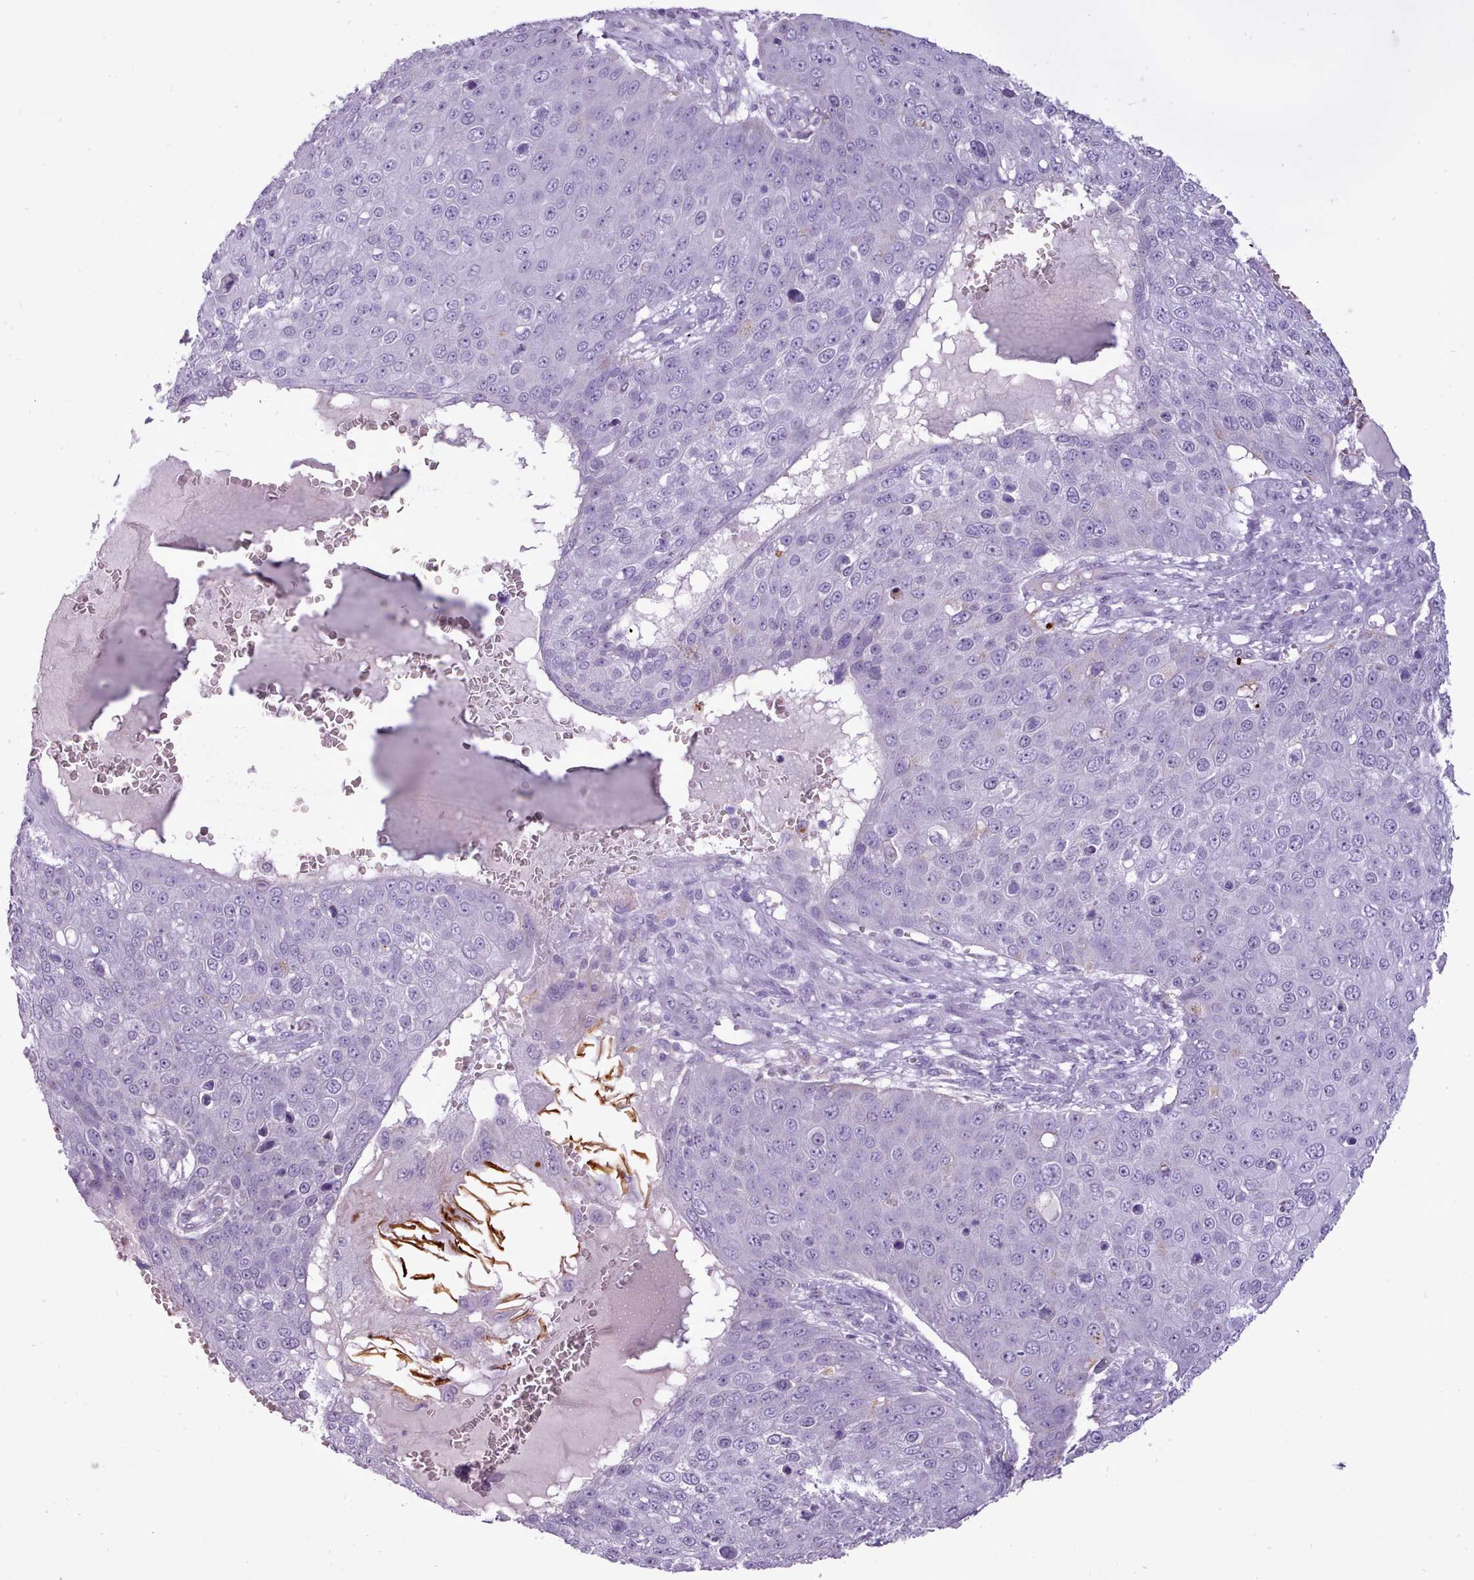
{"staining": {"intensity": "negative", "quantity": "none", "location": "none"}, "tissue": "skin cancer", "cell_type": "Tumor cells", "image_type": "cancer", "snomed": [{"axis": "morphology", "description": "Squamous cell carcinoma, NOS"}, {"axis": "topography", "description": "Skin"}], "caption": "An IHC micrograph of squamous cell carcinoma (skin) is shown. There is no staining in tumor cells of squamous cell carcinoma (skin).", "gene": "ATRAID", "patient": {"sex": "male", "age": 71}}